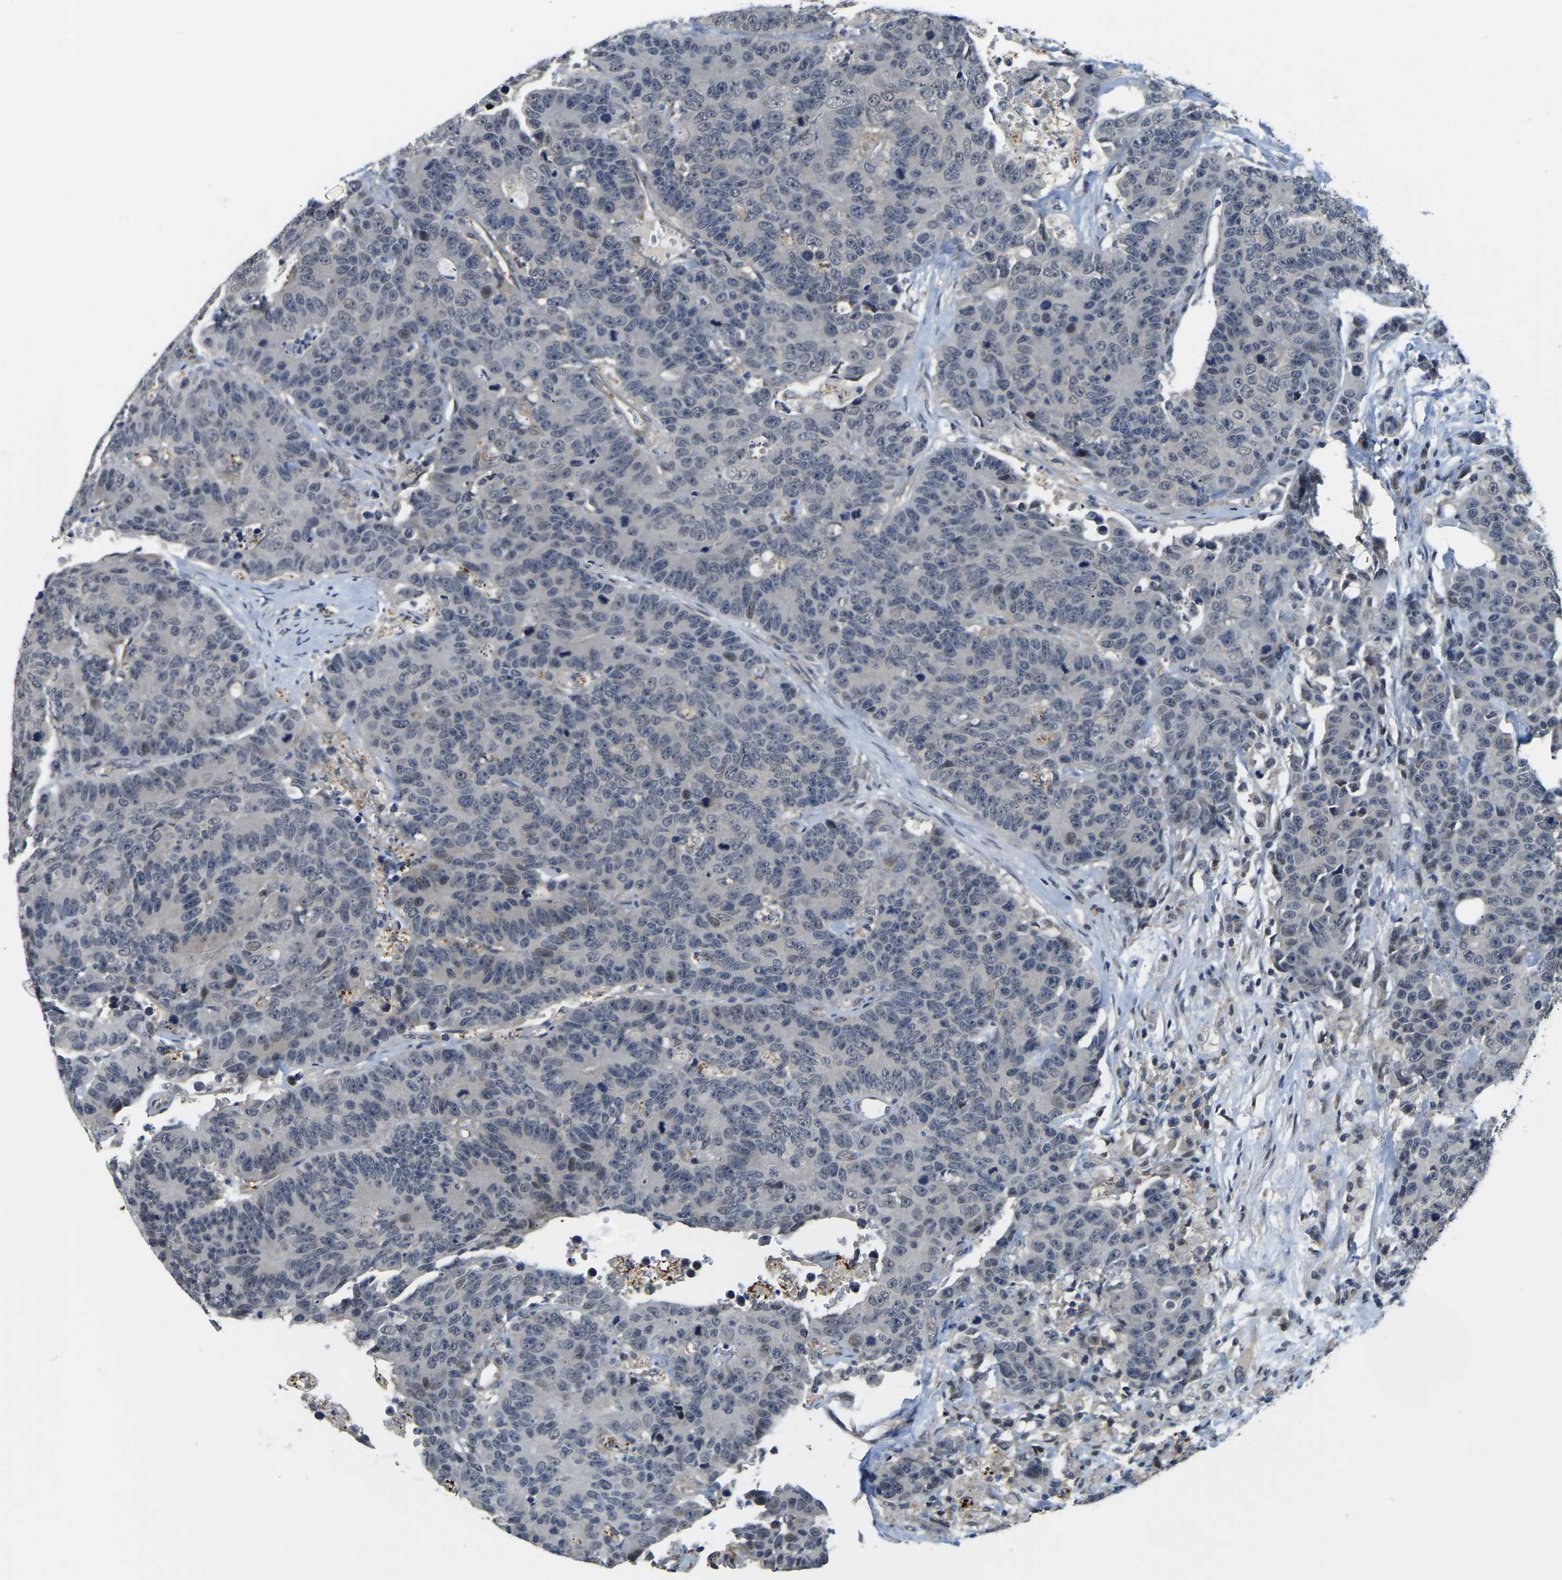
{"staining": {"intensity": "negative", "quantity": "none", "location": "none"}, "tissue": "colorectal cancer", "cell_type": "Tumor cells", "image_type": "cancer", "snomed": [{"axis": "morphology", "description": "Adenocarcinoma, NOS"}, {"axis": "topography", "description": "Colon"}], "caption": "DAB (3,3'-diaminobenzidine) immunohistochemical staining of colorectal cancer reveals no significant positivity in tumor cells.", "gene": "AHNAK", "patient": {"sex": "female", "age": 86}}